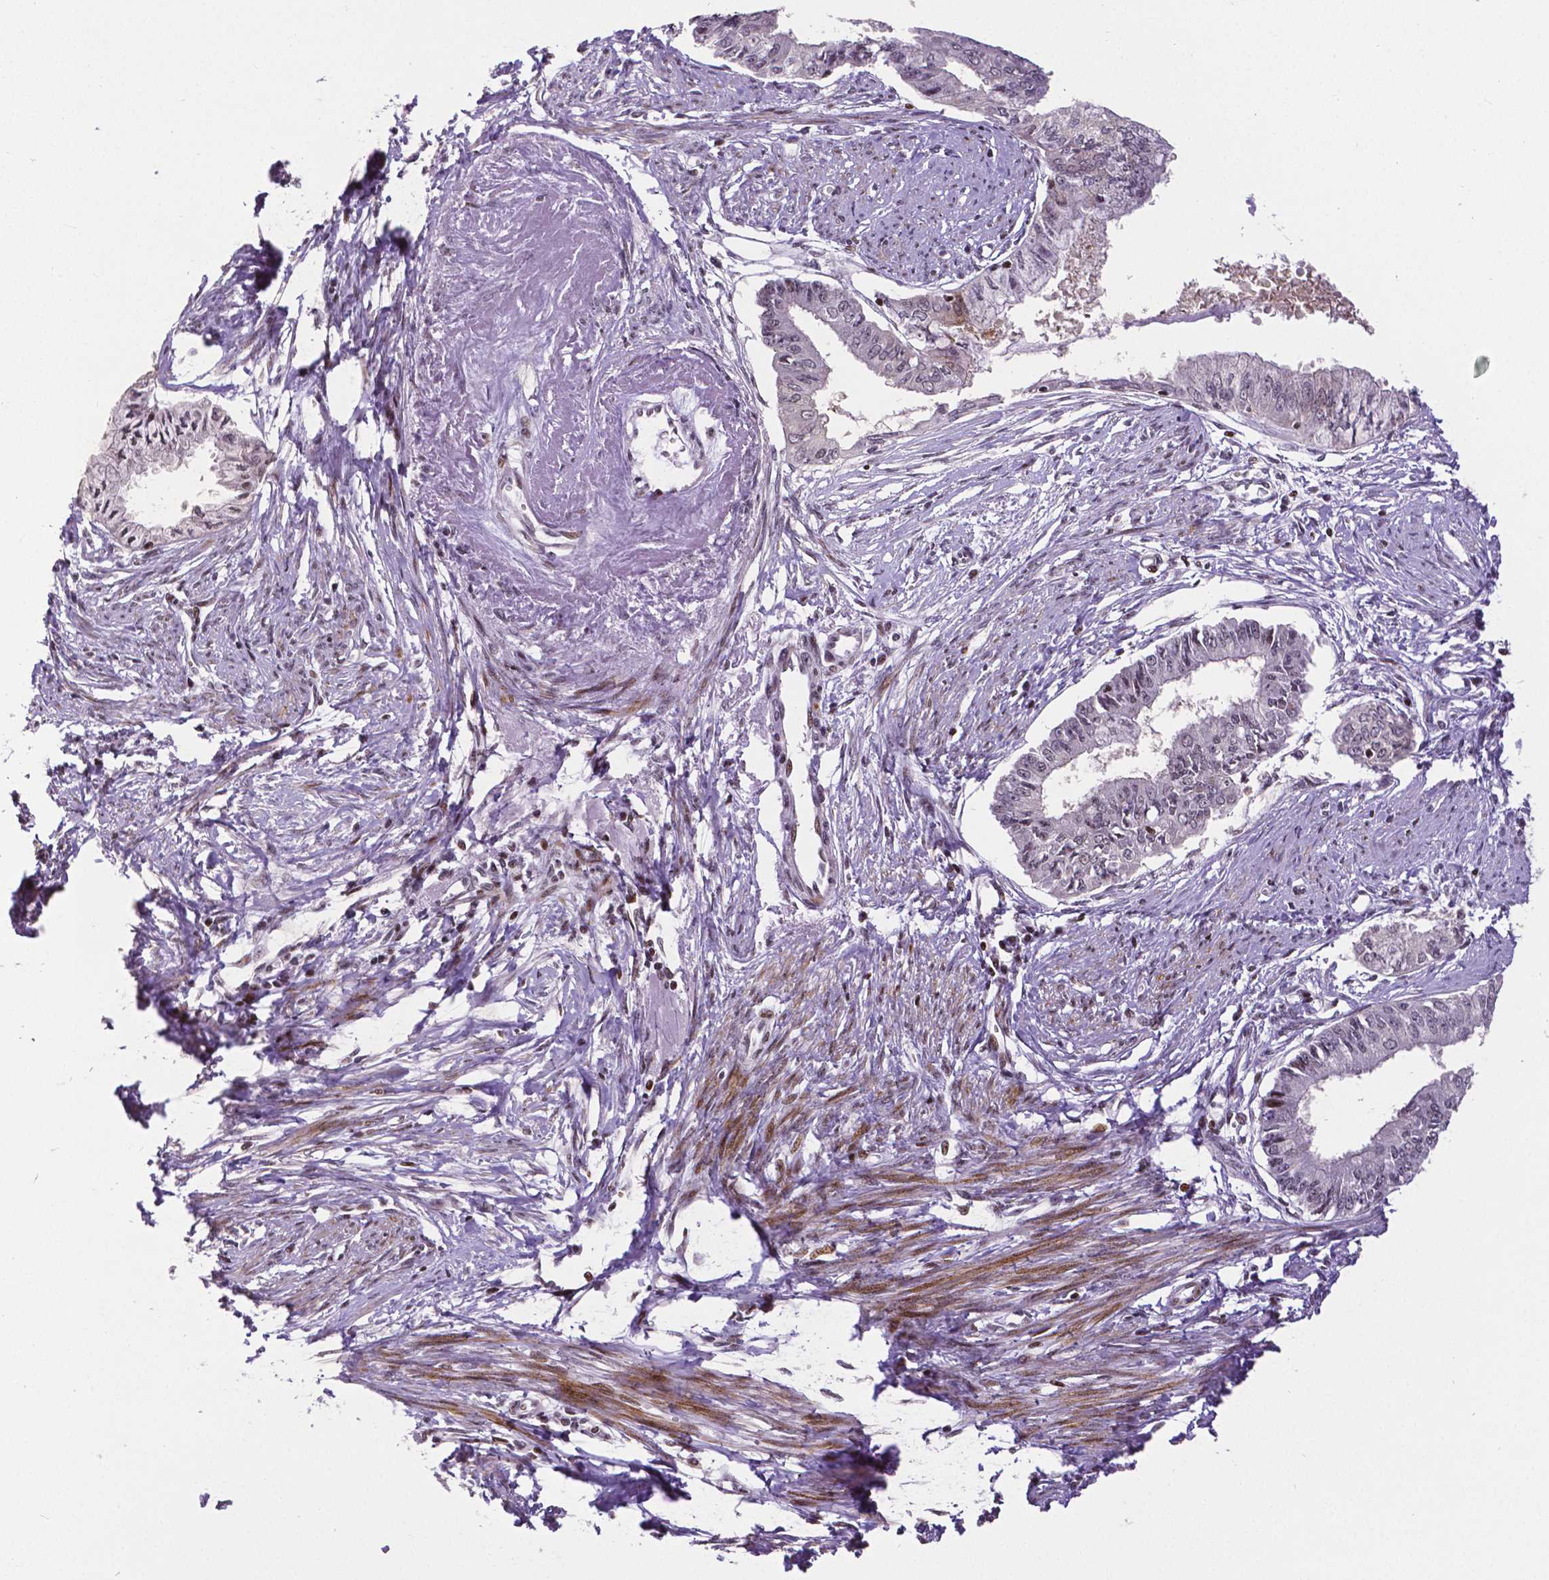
{"staining": {"intensity": "negative", "quantity": "none", "location": "none"}, "tissue": "endometrial cancer", "cell_type": "Tumor cells", "image_type": "cancer", "snomed": [{"axis": "morphology", "description": "Adenocarcinoma, NOS"}, {"axis": "topography", "description": "Endometrium"}], "caption": "Micrograph shows no significant protein expression in tumor cells of endometrial cancer (adenocarcinoma).", "gene": "CTCF", "patient": {"sex": "female", "age": 76}}